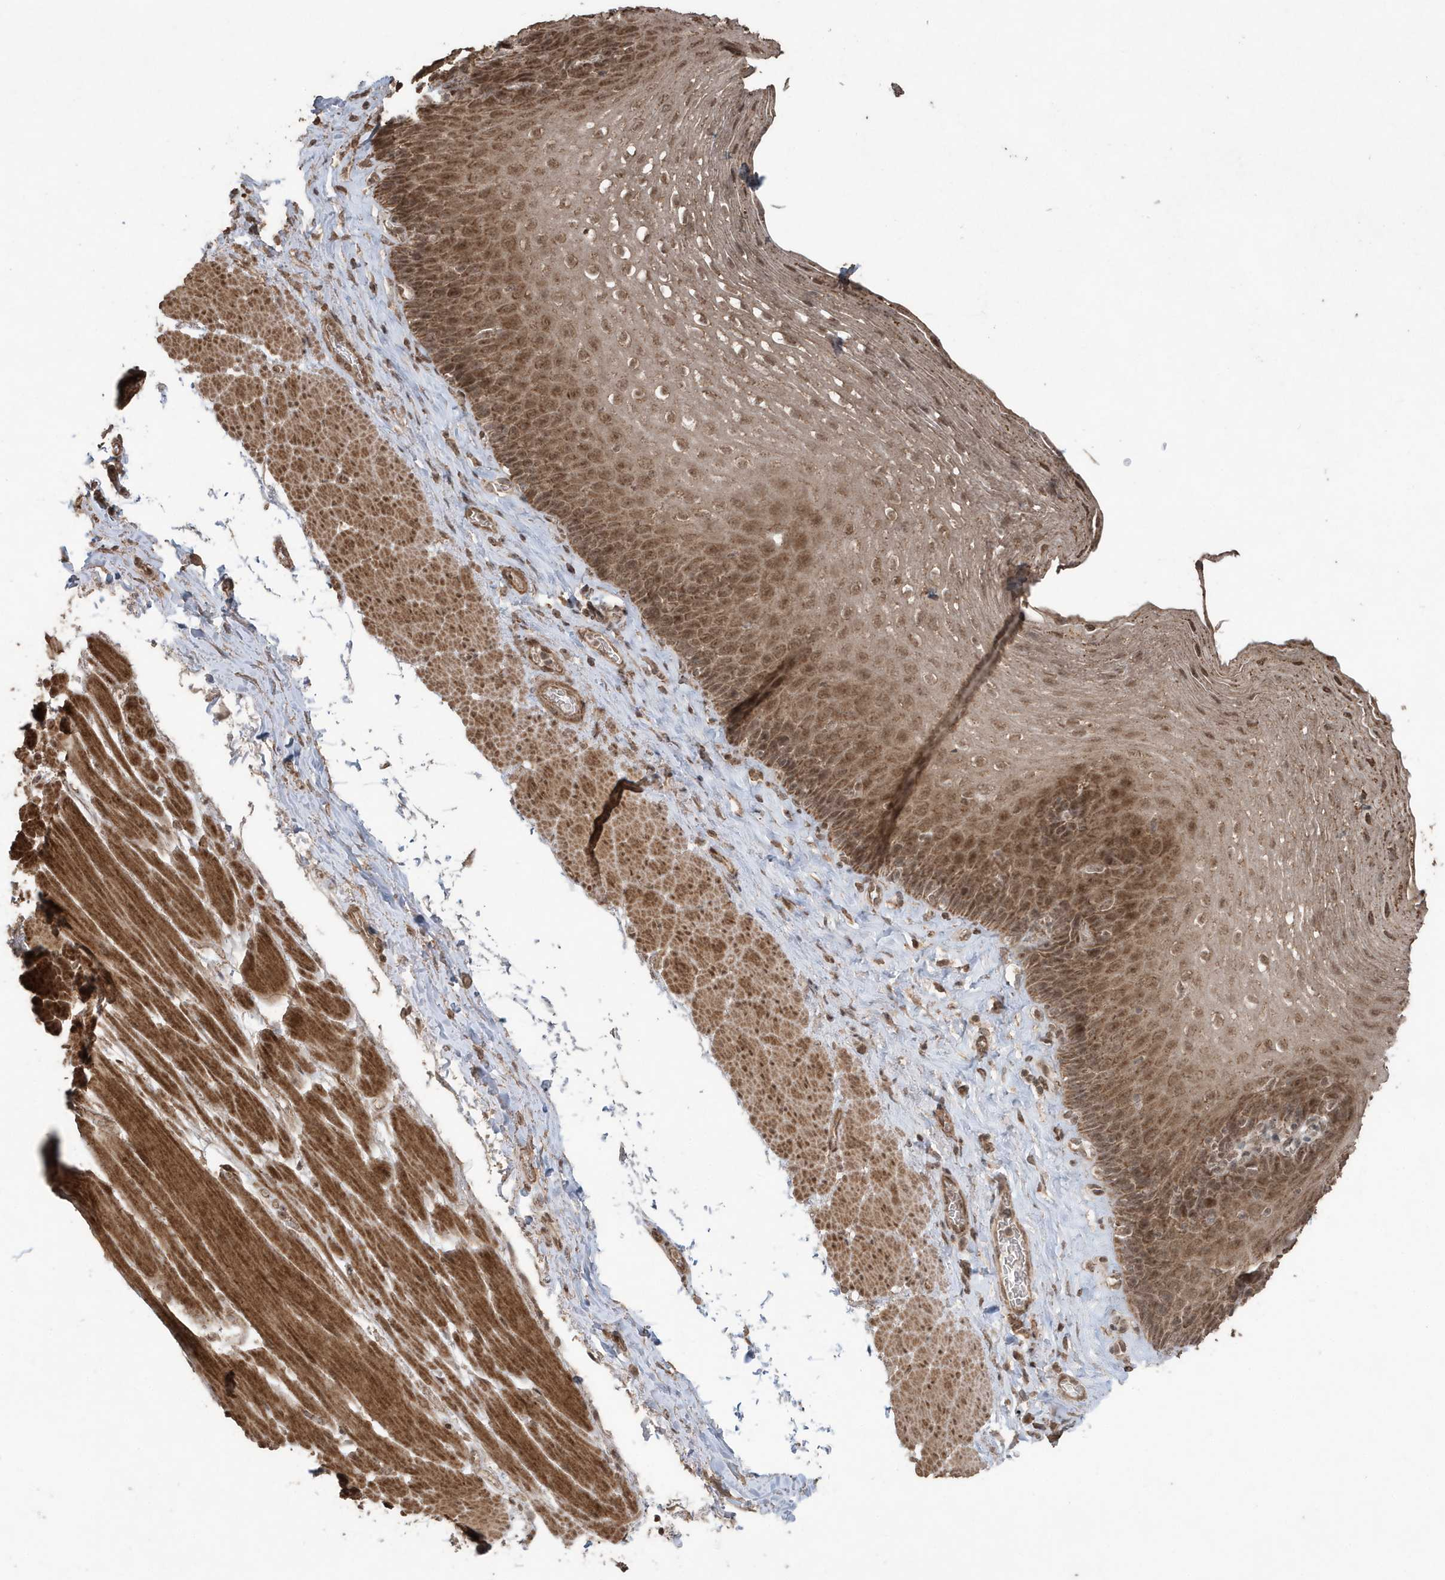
{"staining": {"intensity": "moderate", "quantity": ">75%", "location": "cytoplasmic/membranous,nuclear"}, "tissue": "esophagus", "cell_type": "Squamous epithelial cells", "image_type": "normal", "snomed": [{"axis": "morphology", "description": "Normal tissue, NOS"}, {"axis": "topography", "description": "Esophagus"}], "caption": "This micrograph reveals unremarkable esophagus stained with IHC to label a protein in brown. The cytoplasmic/membranous,nuclear of squamous epithelial cells show moderate positivity for the protein. Nuclei are counter-stained blue.", "gene": "PAXBP1", "patient": {"sex": "female", "age": 66}}